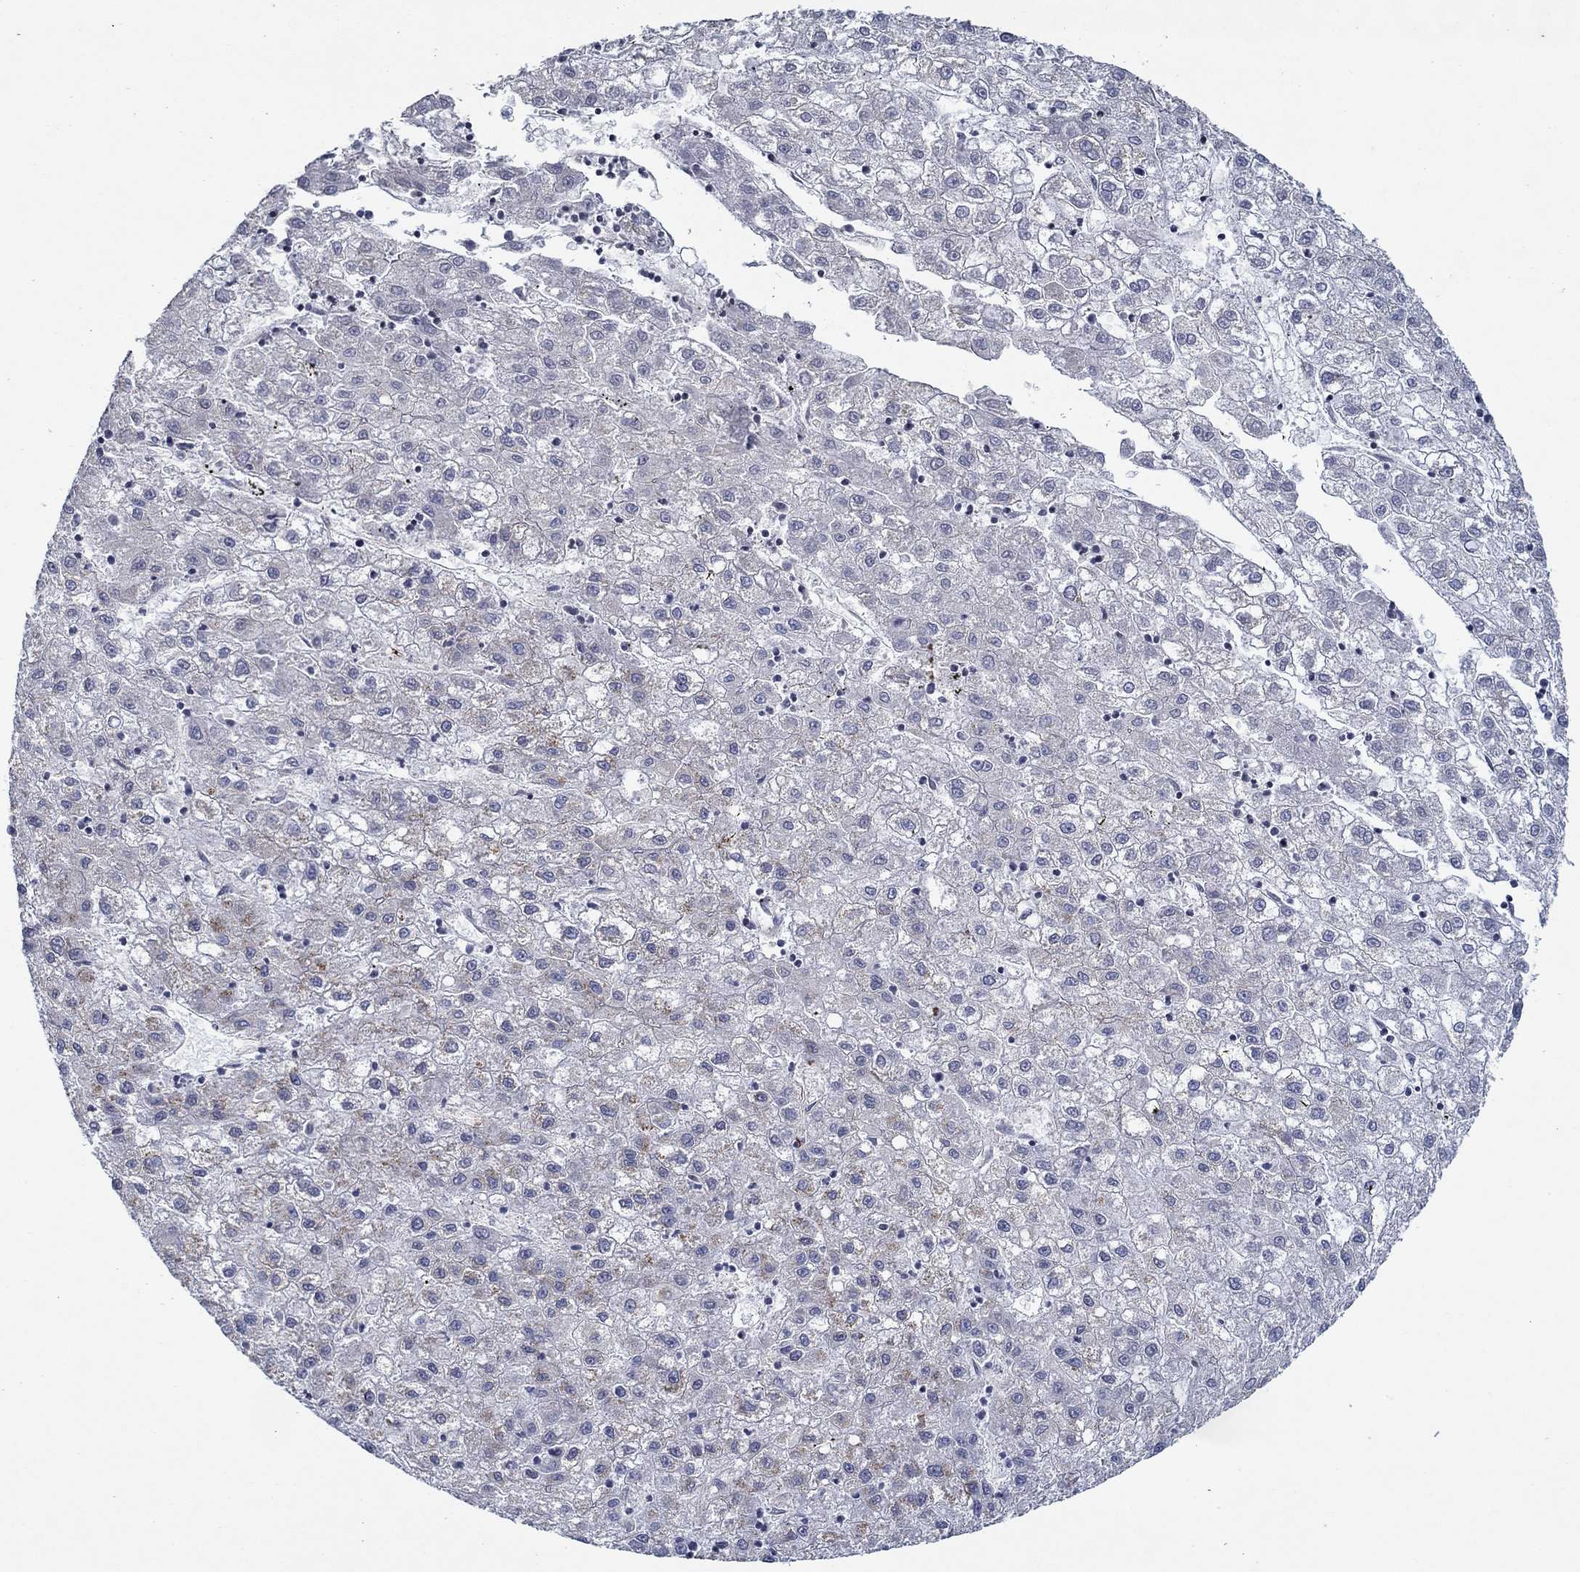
{"staining": {"intensity": "negative", "quantity": "none", "location": "none"}, "tissue": "liver cancer", "cell_type": "Tumor cells", "image_type": "cancer", "snomed": [{"axis": "morphology", "description": "Carcinoma, Hepatocellular, NOS"}, {"axis": "topography", "description": "Liver"}], "caption": "Tumor cells show no significant staining in liver cancer.", "gene": "GJA5", "patient": {"sex": "male", "age": 72}}